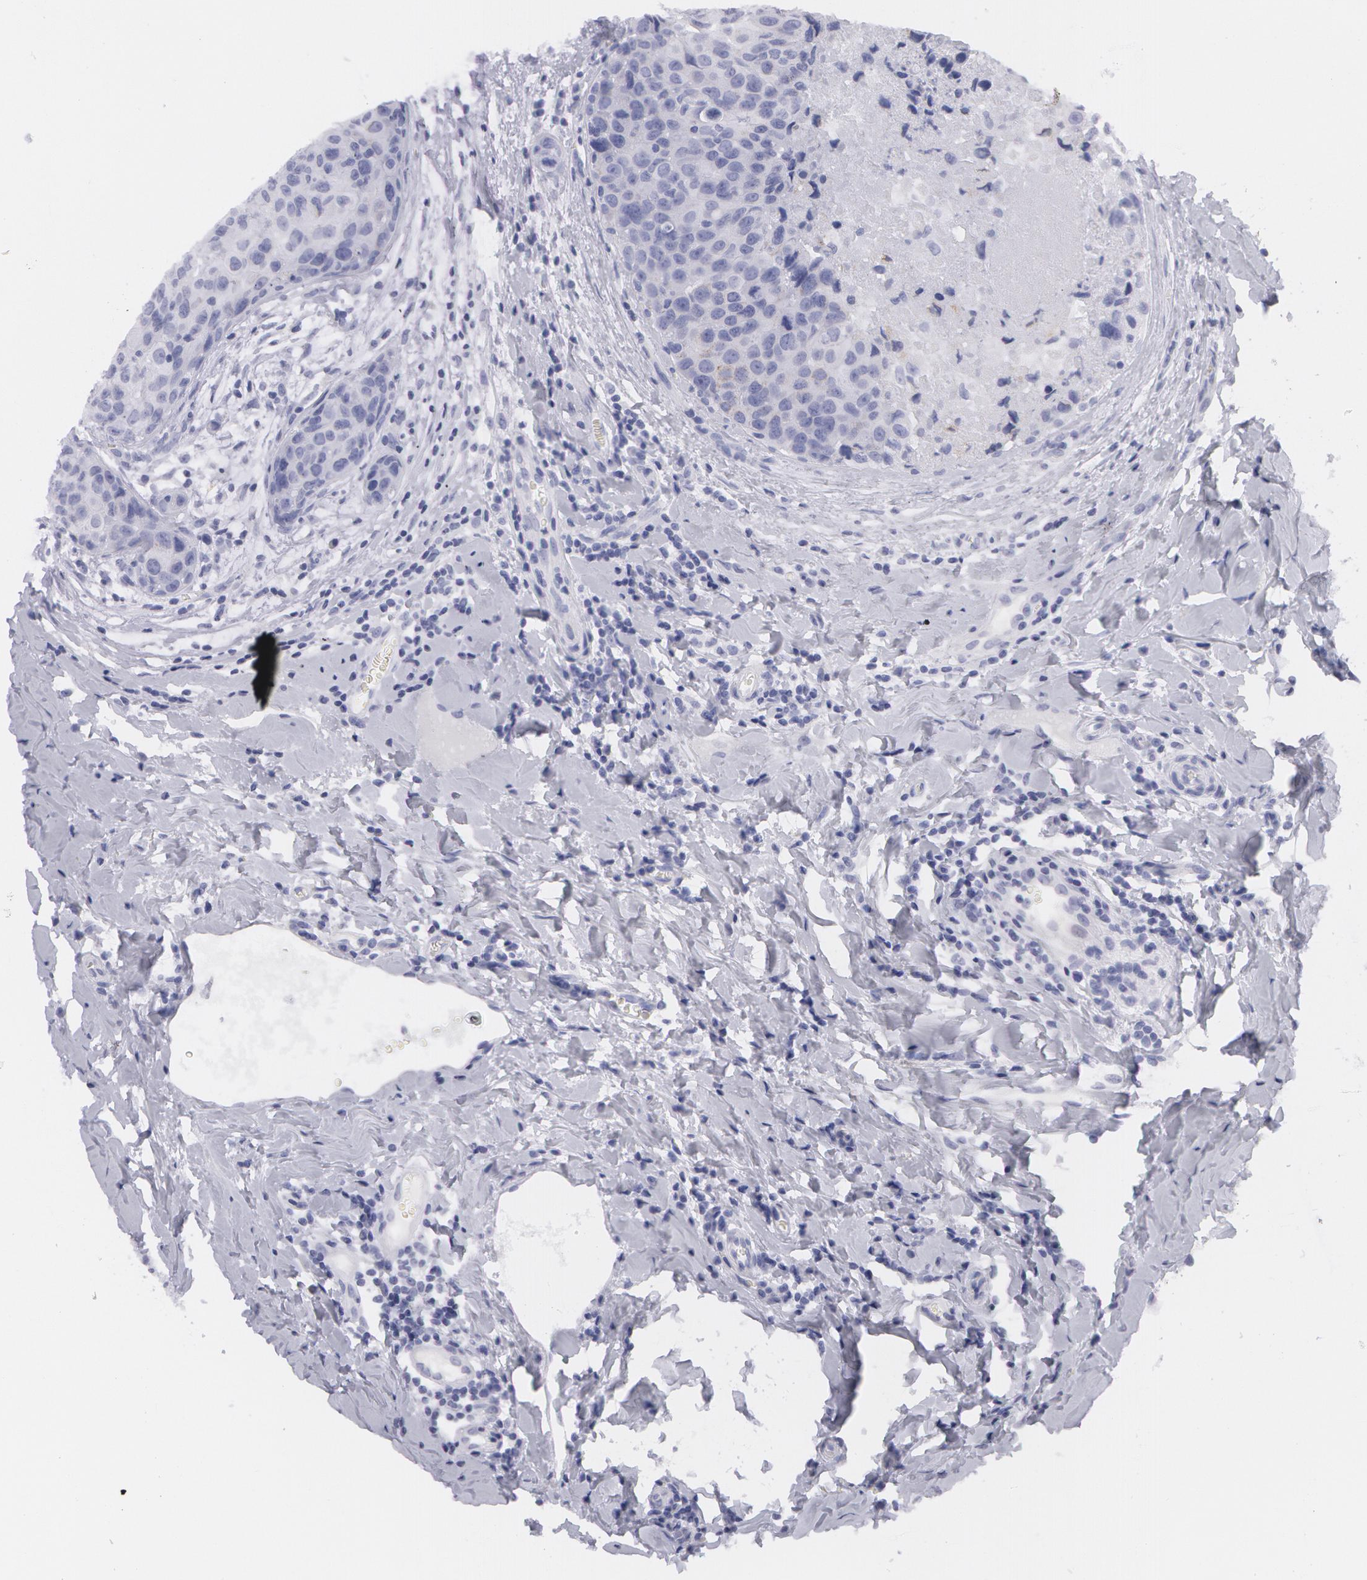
{"staining": {"intensity": "negative", "quantity": "none", "location": "none"}, "tissue": "breast cancer", "cell_type": "Tumor cells", "image_type": "cancer", "snomed": [{"axis": "morphology", "description": "Duct carcinoma"}, {"axis": "topography", "description": "Breast"}], "caption": "DAB immunohistochemical staining of breast invasive ductal carcinoma displays no significant positivity in tumor cells.", "gene": "AMACR", "patient": {"sex": "female", "age": 24}}